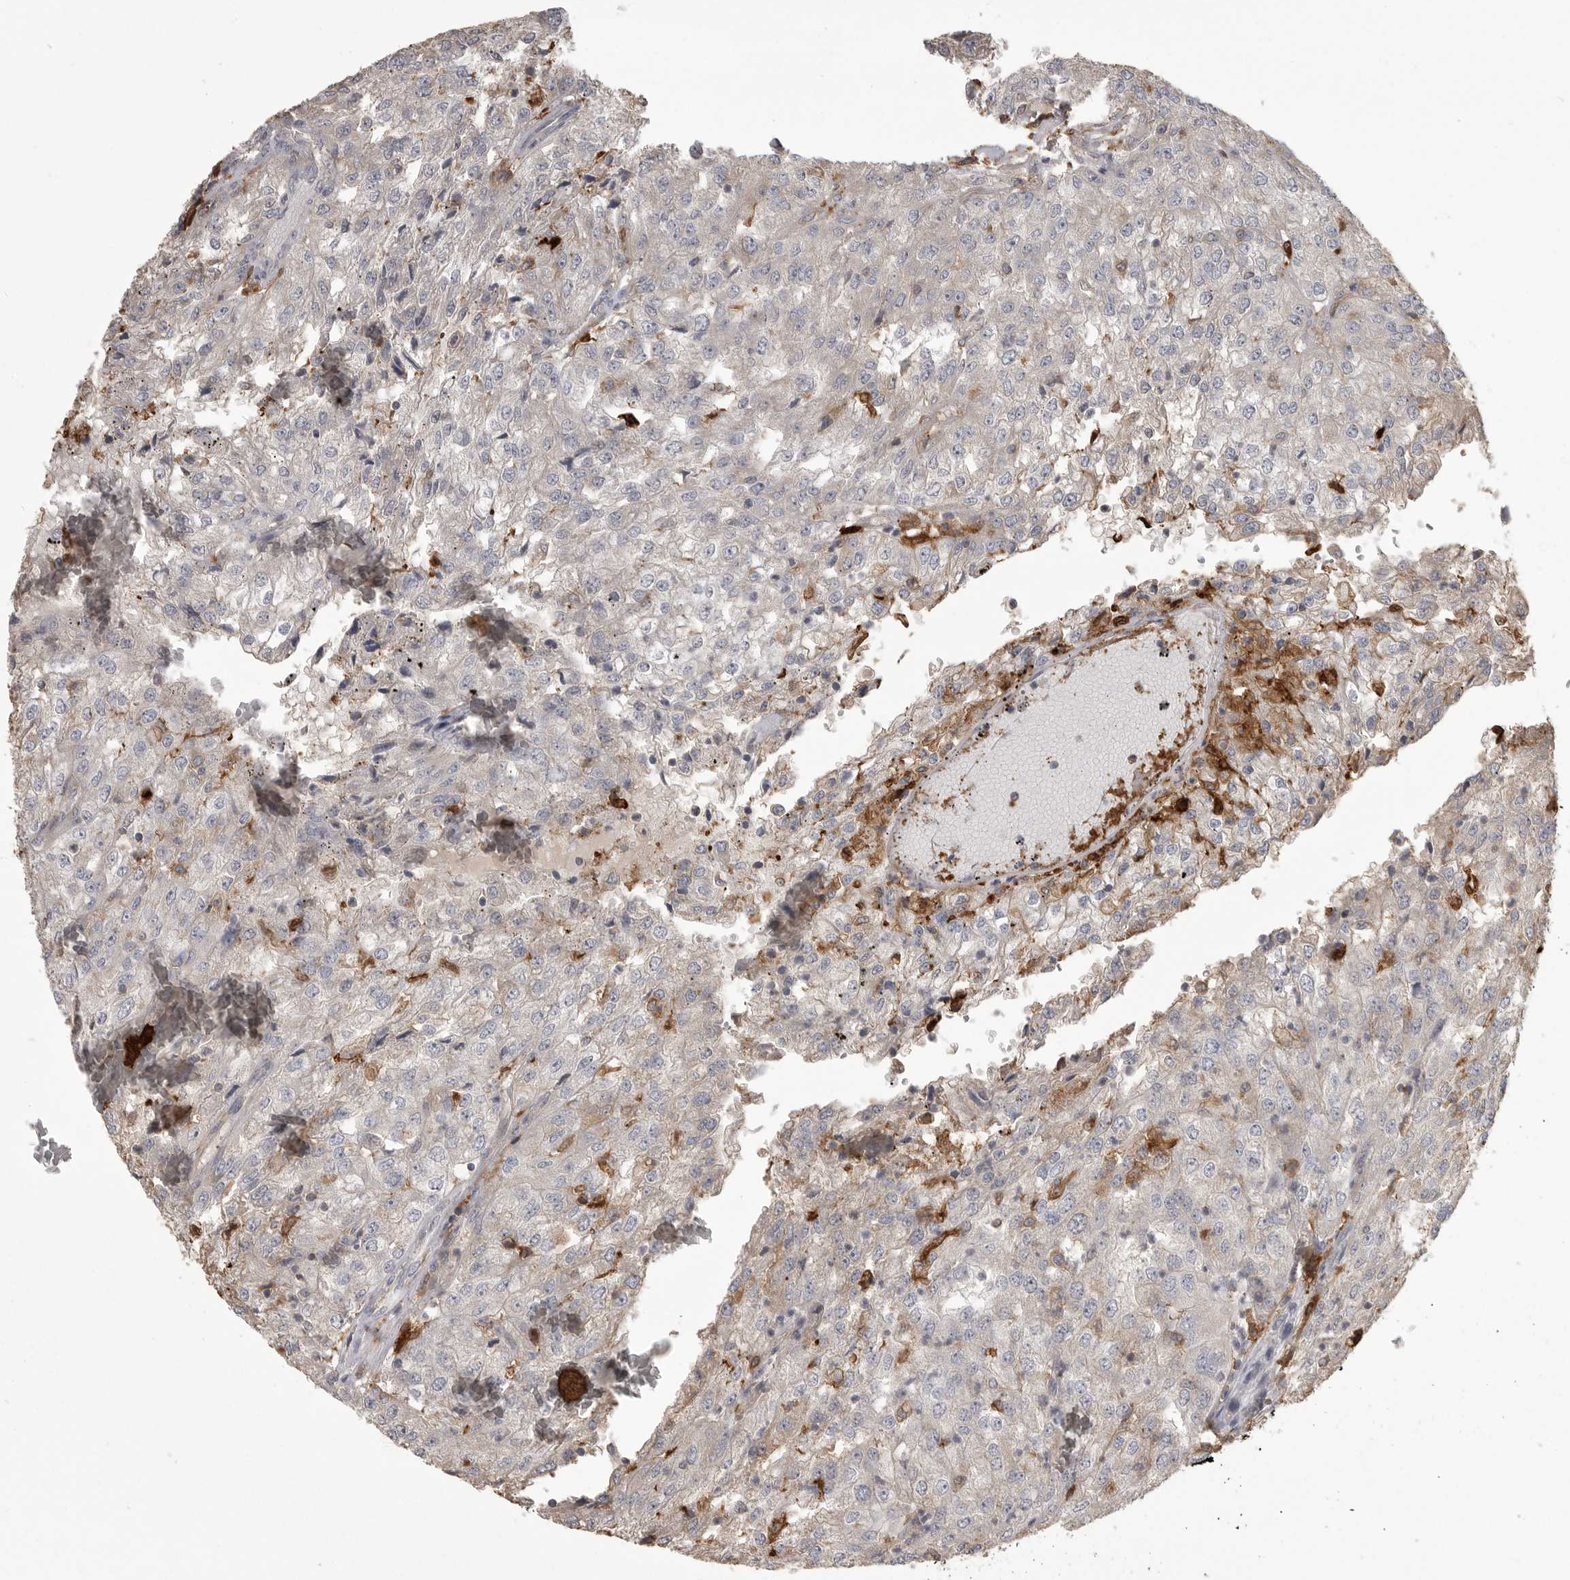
{"staining": {"intensity": "negative", "quantity": "none", "location": "none"}, "tissue": "renal cancer", "cell_type": "Tumor cells", "image_type": "cancer", "snomed": [{"axis": "morphology", "description": "Adenocarcinoma, NOS"}, {"axis": "topography", "description": "Kidney"}], "caption": "A high-resolution micrograph shows immunohistochemistry staining of renal cancer (adenocarcinoma), which displays no significant staining in tumor cells.", "gene": "CMTM6", "patient": {"sex": "female", "age": 54}}